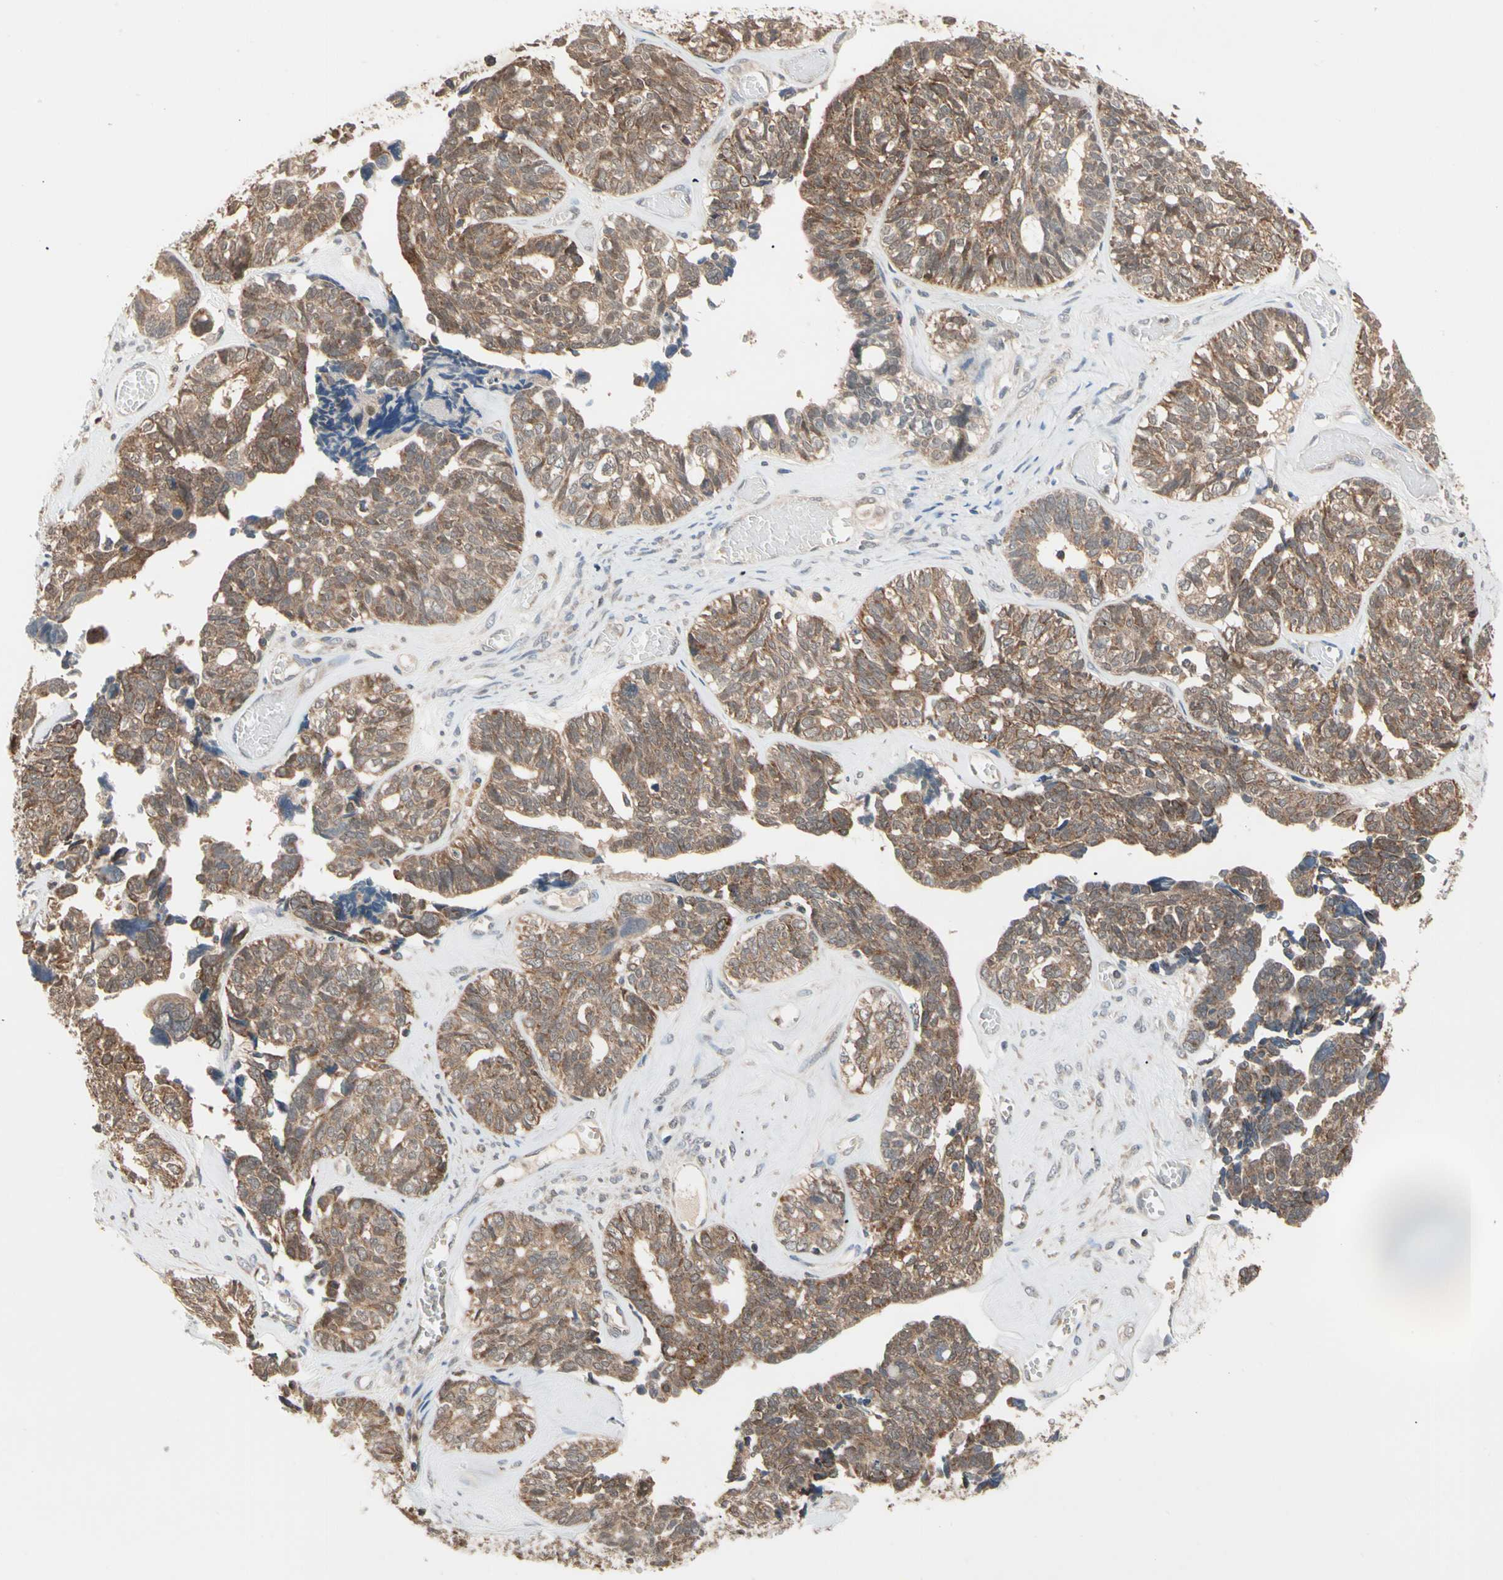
{"staining": {"intensity": "moderate", "quantity": ">75%", "location": "cytoplasmic/membranous"}, "tissue": "ovarian cancer", "cell_type": "Tumor cells", "image_type": "cancer", "snomed": [{"axis": "morphology", "description": "Cystadenocarcinoma, serous, NOS"}, {"axis": "topography", "description": "Ovary"}], "caption": "Tumor cells demonstrate moderate cytoplasmic/membranous expression in approximately >75% of cells in ovarian cancer. (DAB IHC with brightfield microscopy, high magnification).", "gene": "MTHFS", "patient": {"sex": "female", "age": 79}}